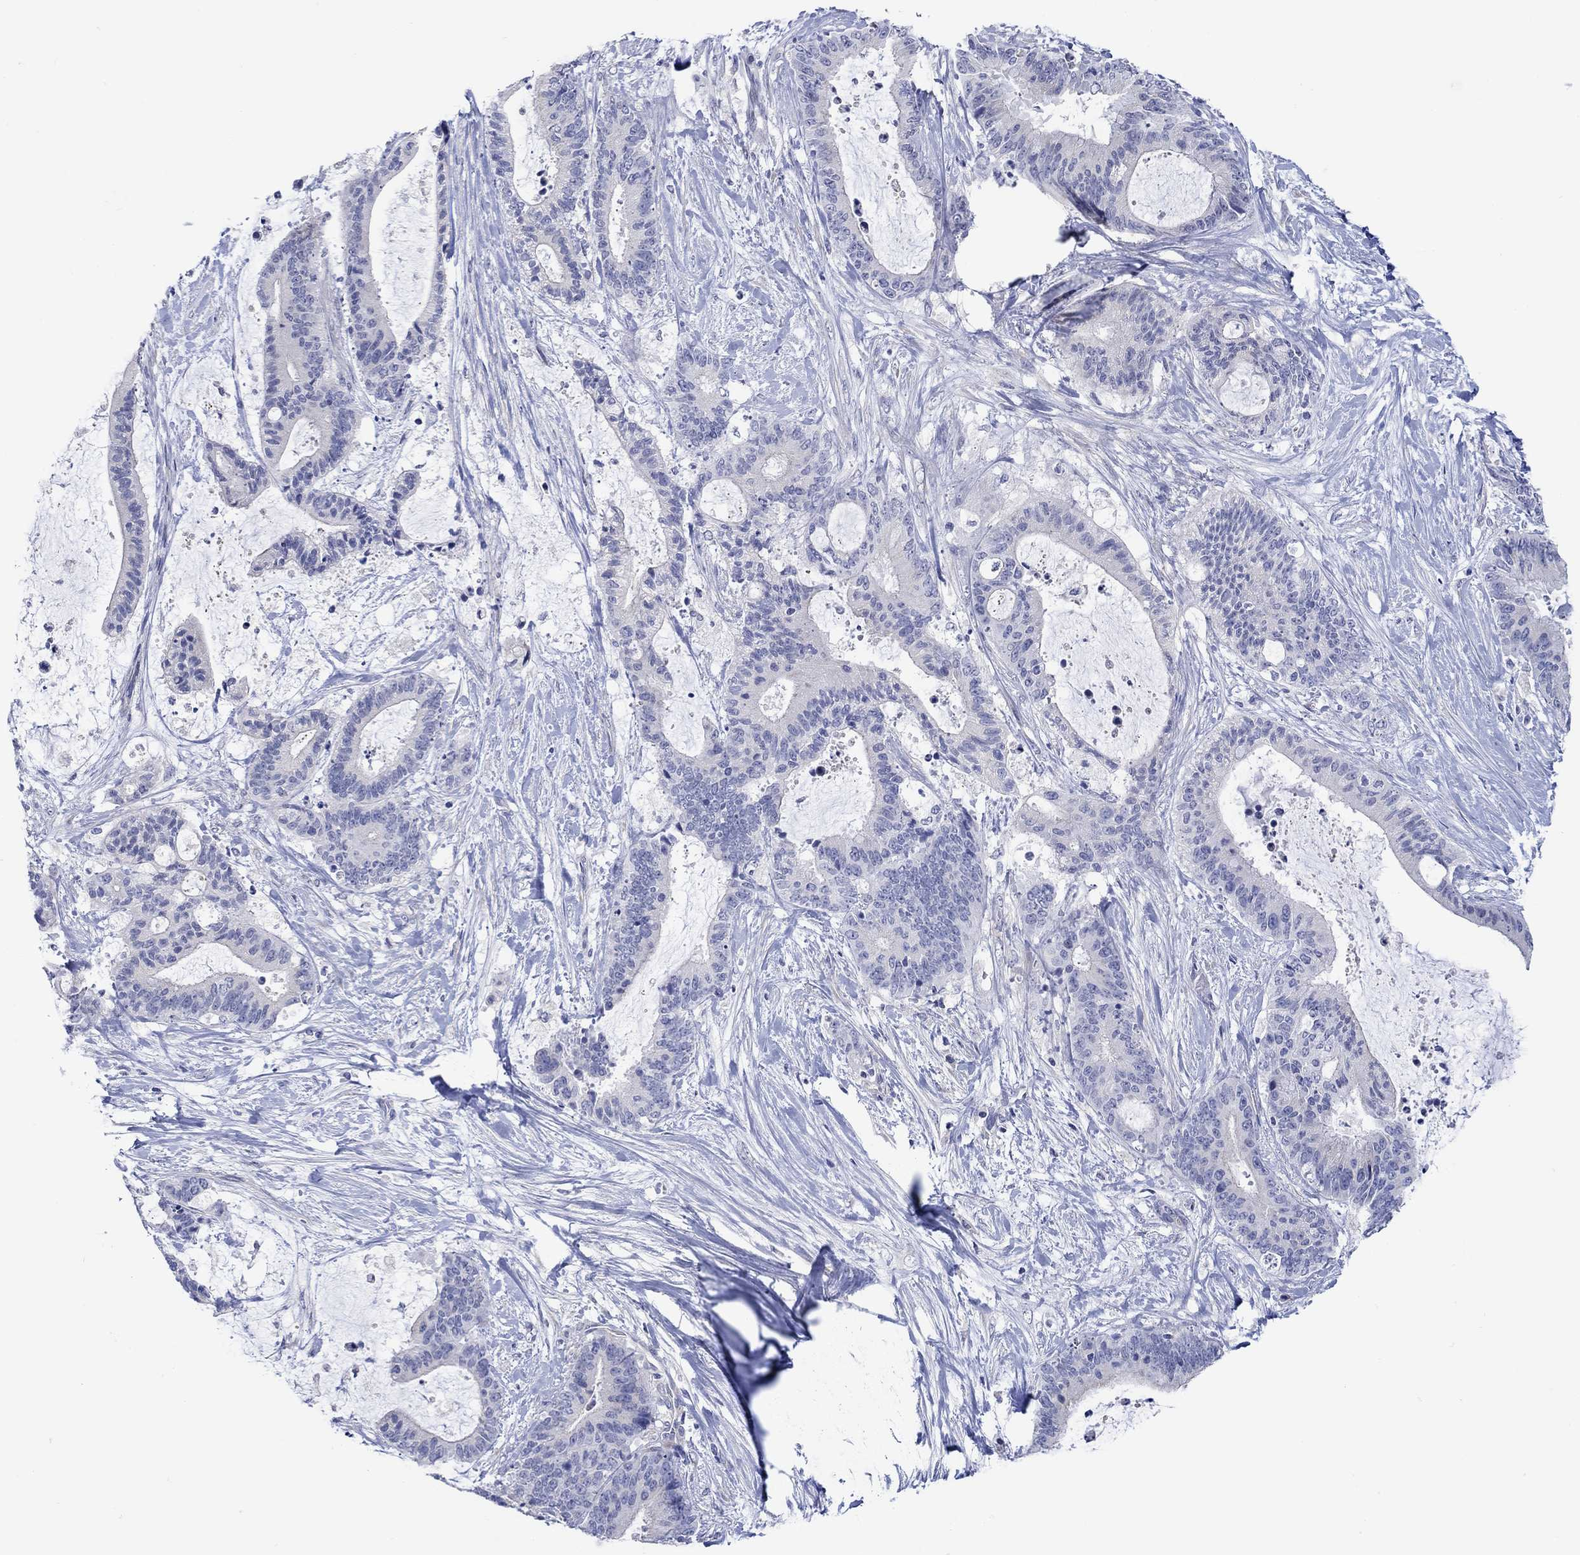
{"staining": {"intensity": "negative", "quantity": "none", "location": "none"}, "tissue": "liver cancer", "cell_type": "Tumor cells", "image_type": "cancer", "snomed": [{"axis": "morphology", "description": "Cholangiocarcinoma"}, {"axis": "topography", "description": "Liver"}], "caption": "IHC image of neoplastic tissue: liver cancer (cholangiocarcinoma) stained with DAB exhibits no significant protein staining in tumor cells.", "gene": "KRT222", "patient": {"sex": "female", "age": 73}}